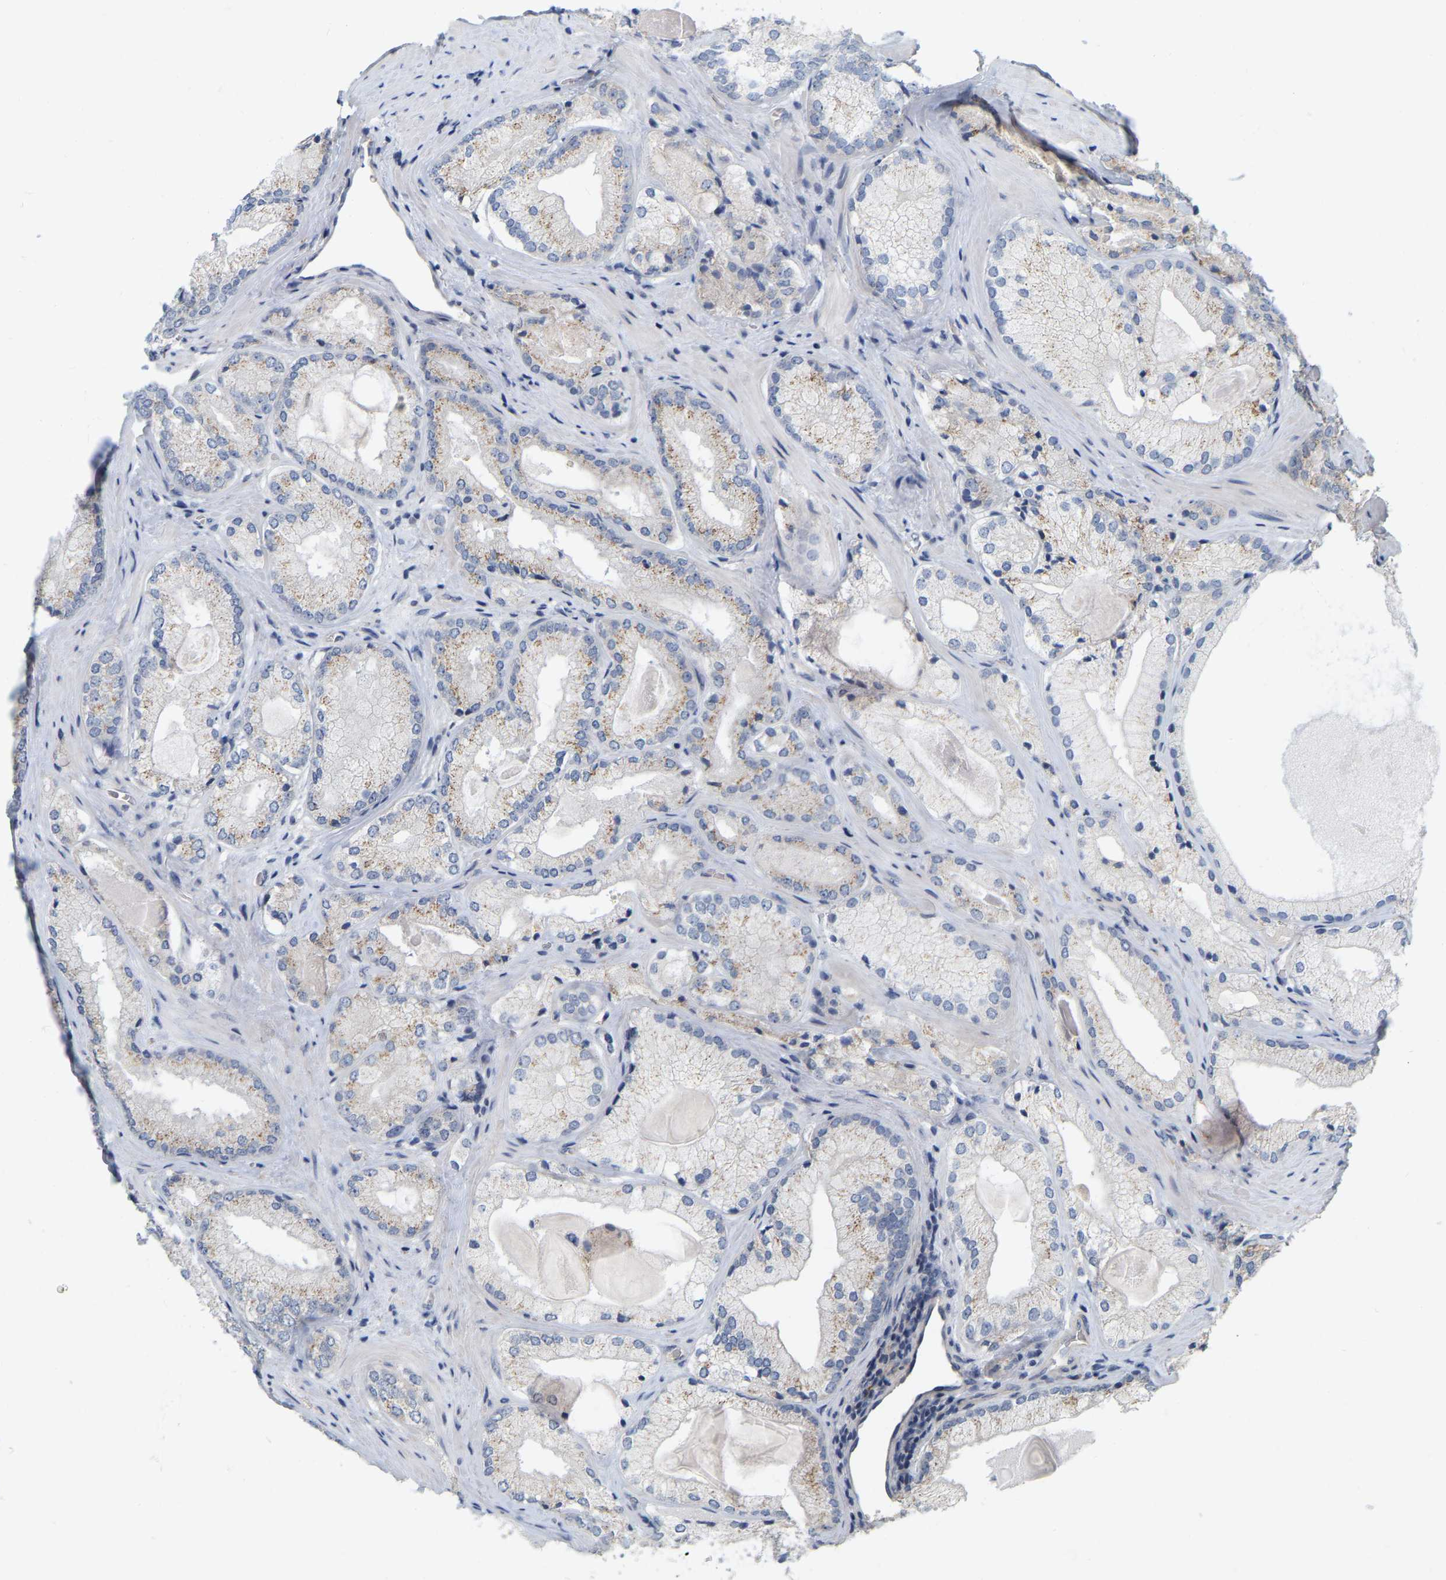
{"staining": {"intensity": "weak", "quantity": "25%-75%", "location": "cytoplasmic/membranous"}, "tissue": "prostate cancer", "cell_type": "Tumor cells", "image_type": "cancer", "snomed": [{"axis": "morphology", "description": "Adenocarcinoma, Low grade"}, {"axis": "topography", "description": "Prostate"}], "caption": "Prostate cancer was stained to show a protein in brown. There is low levels of weak cytoplasmic/membranous positivity in about 25%-75% of tumor cells.", "gene": "SSH1", "patient": {"sex": "male", "age": 65}}